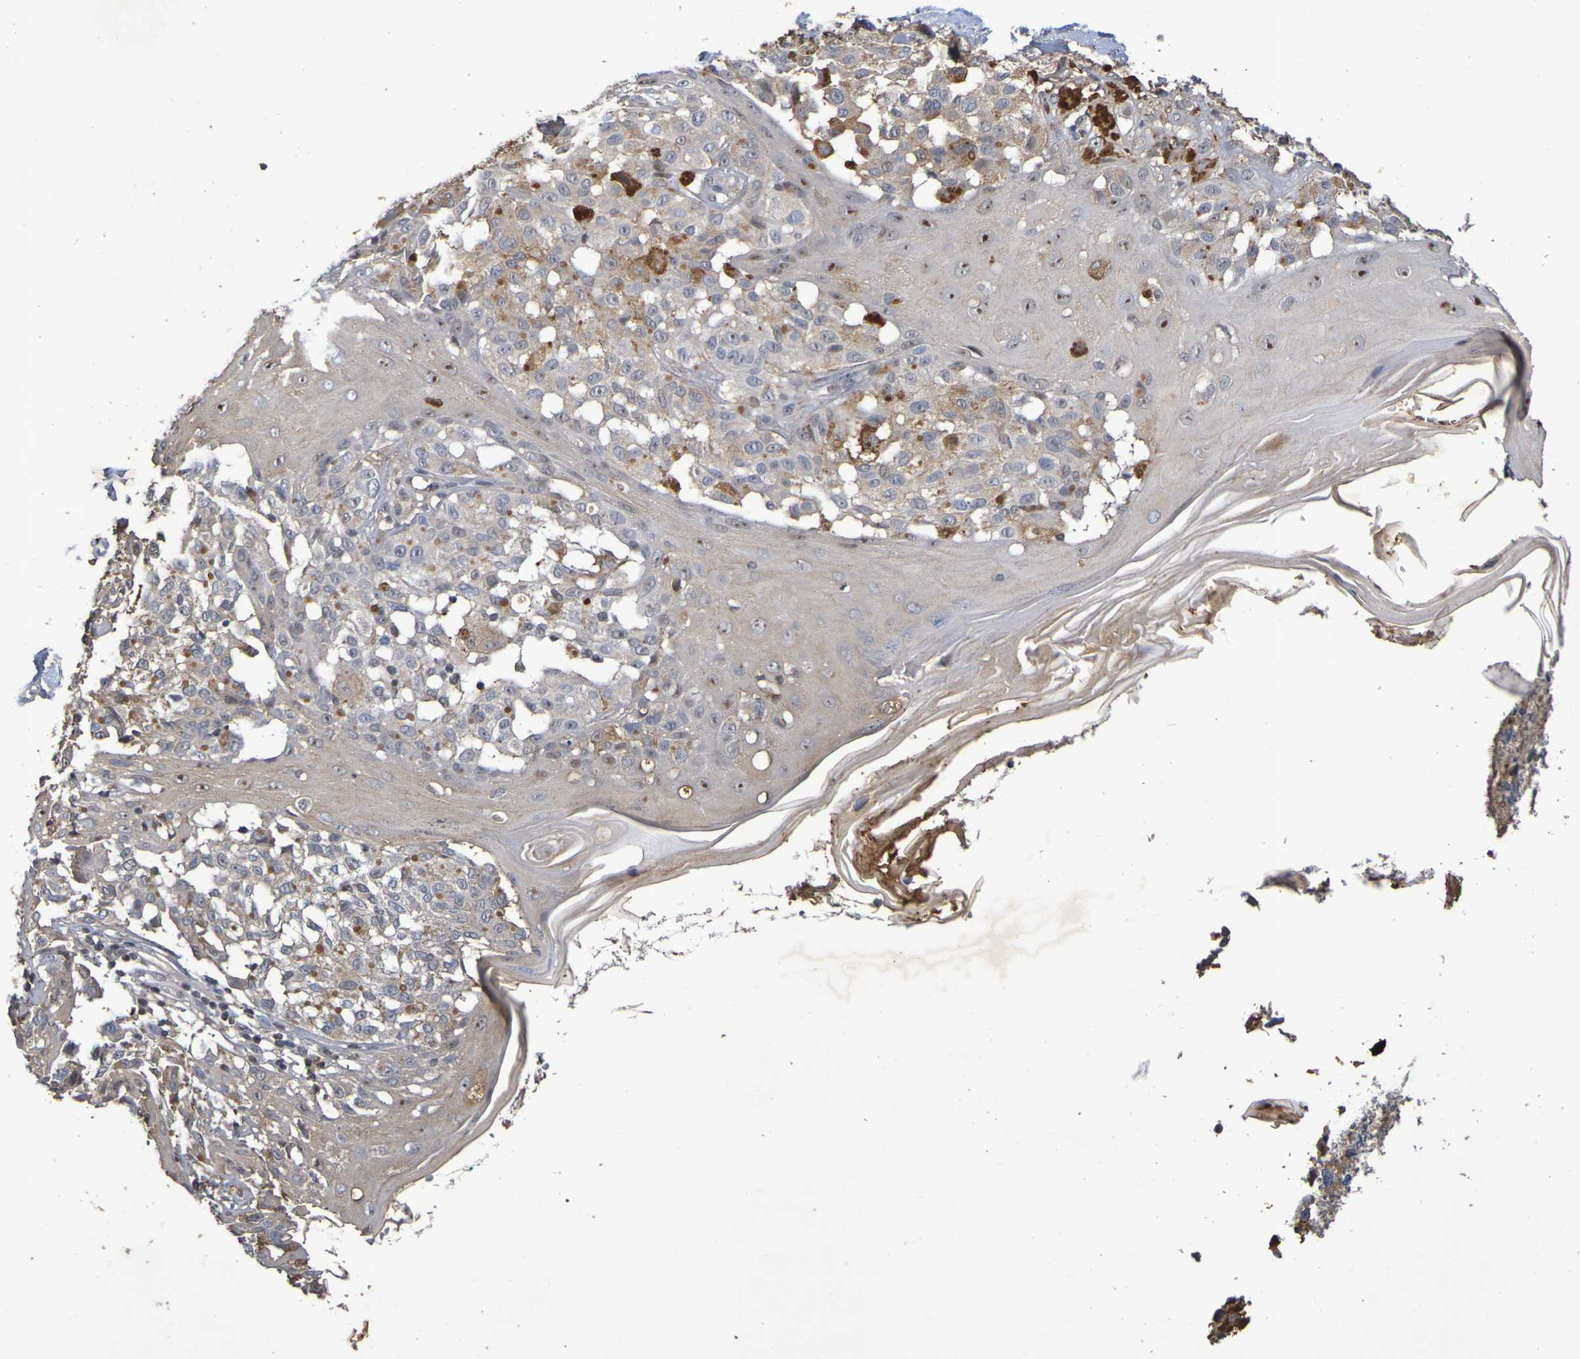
{"staining": {"intensity": "moderate", "quantity": "25%-75%", "location": "nuclear"}, "tissue": "melanoma", "cell_type": "Tumor cells", "image_type": "cancer", "snomed": [{"axis": "morphology", "description": "Malignant melanoma, NOS"}, {"axis": "topography", "description": "Skin"}], "caption": "Human melanoma stained with a brown dye demonstrates moderate nuclear positive staining in approximately 25%-75% of tumor cells.", "gene": "TERF2", "patient": {"sex": "female", "age": 46}}